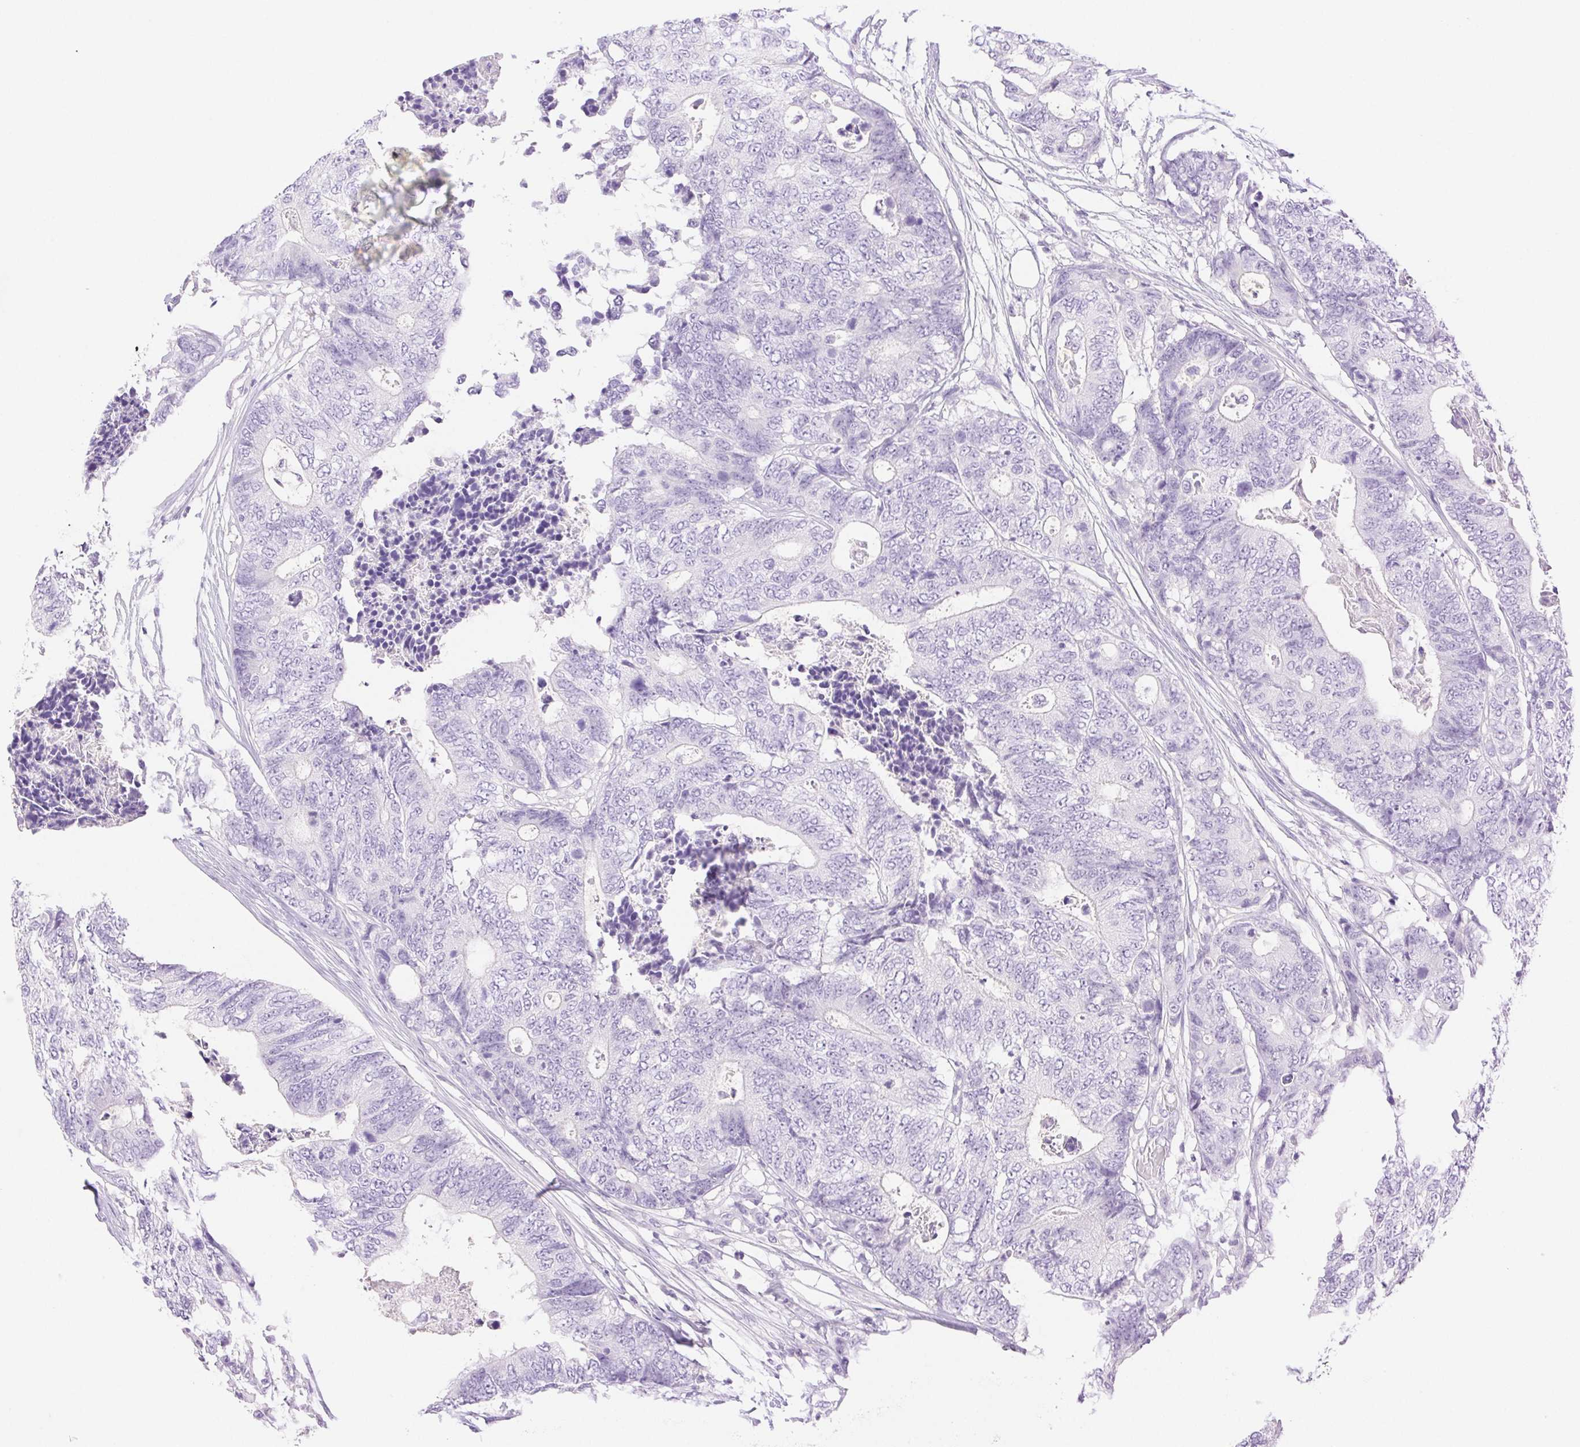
{"staining": {"intensity": "negative", "quantity": "none", "location": "none"}, "tissue": "colorectal cancer", "cell_type": "Tumor cells", "image_type": "cancer", "snomed": [{"axis": "morphology", "description": "Adenocarcinoma, NOS"}, {"axis": "topography", "description": "Colon"}], "caption": "Colorectal cancer was stained to show a protein in brown. There is no significant expression in tumor cells.", "gene": "SPACA4", "patient": {"sex": "female", "age": 48}}